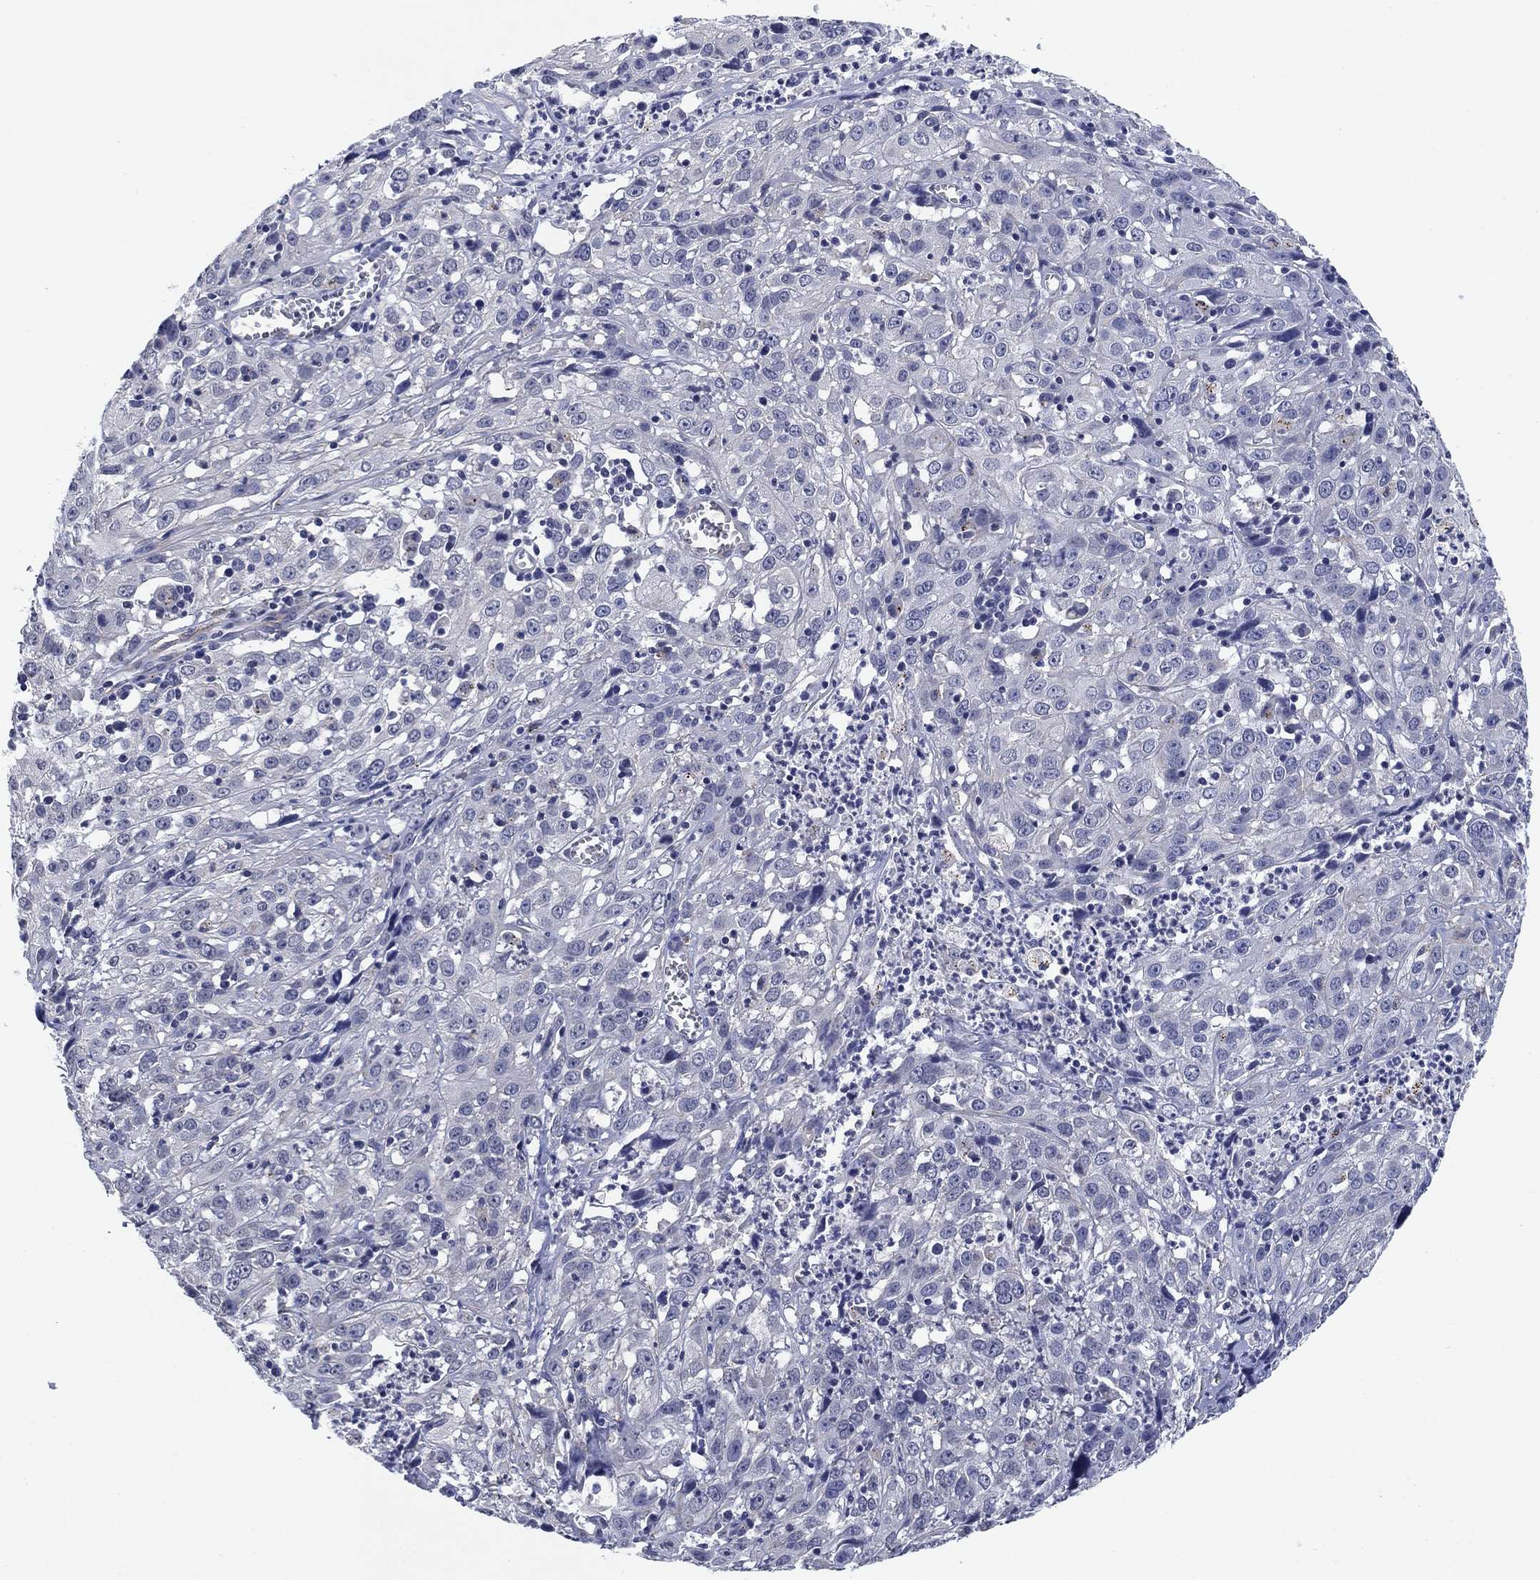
{"staining": {"intensity": "negative", "quantity": "none", "location": "none"}, "tissue": "cervical cancer", "cell_type": "Tumor cells", "image_type": "cancer", "snomed": [{"axis": "morphology", "description": "Squamous cell carcinoma, NOS"}, {"axis": "topography", "description": "Cervix"}], "caption": "The immunohistochemistry photomicrograph has no significant expression in tumor cells of cervical squamous cell carcinoma tissue.", "gene": "OTUB2", "patient": {"sex": "female", "age": 32}}